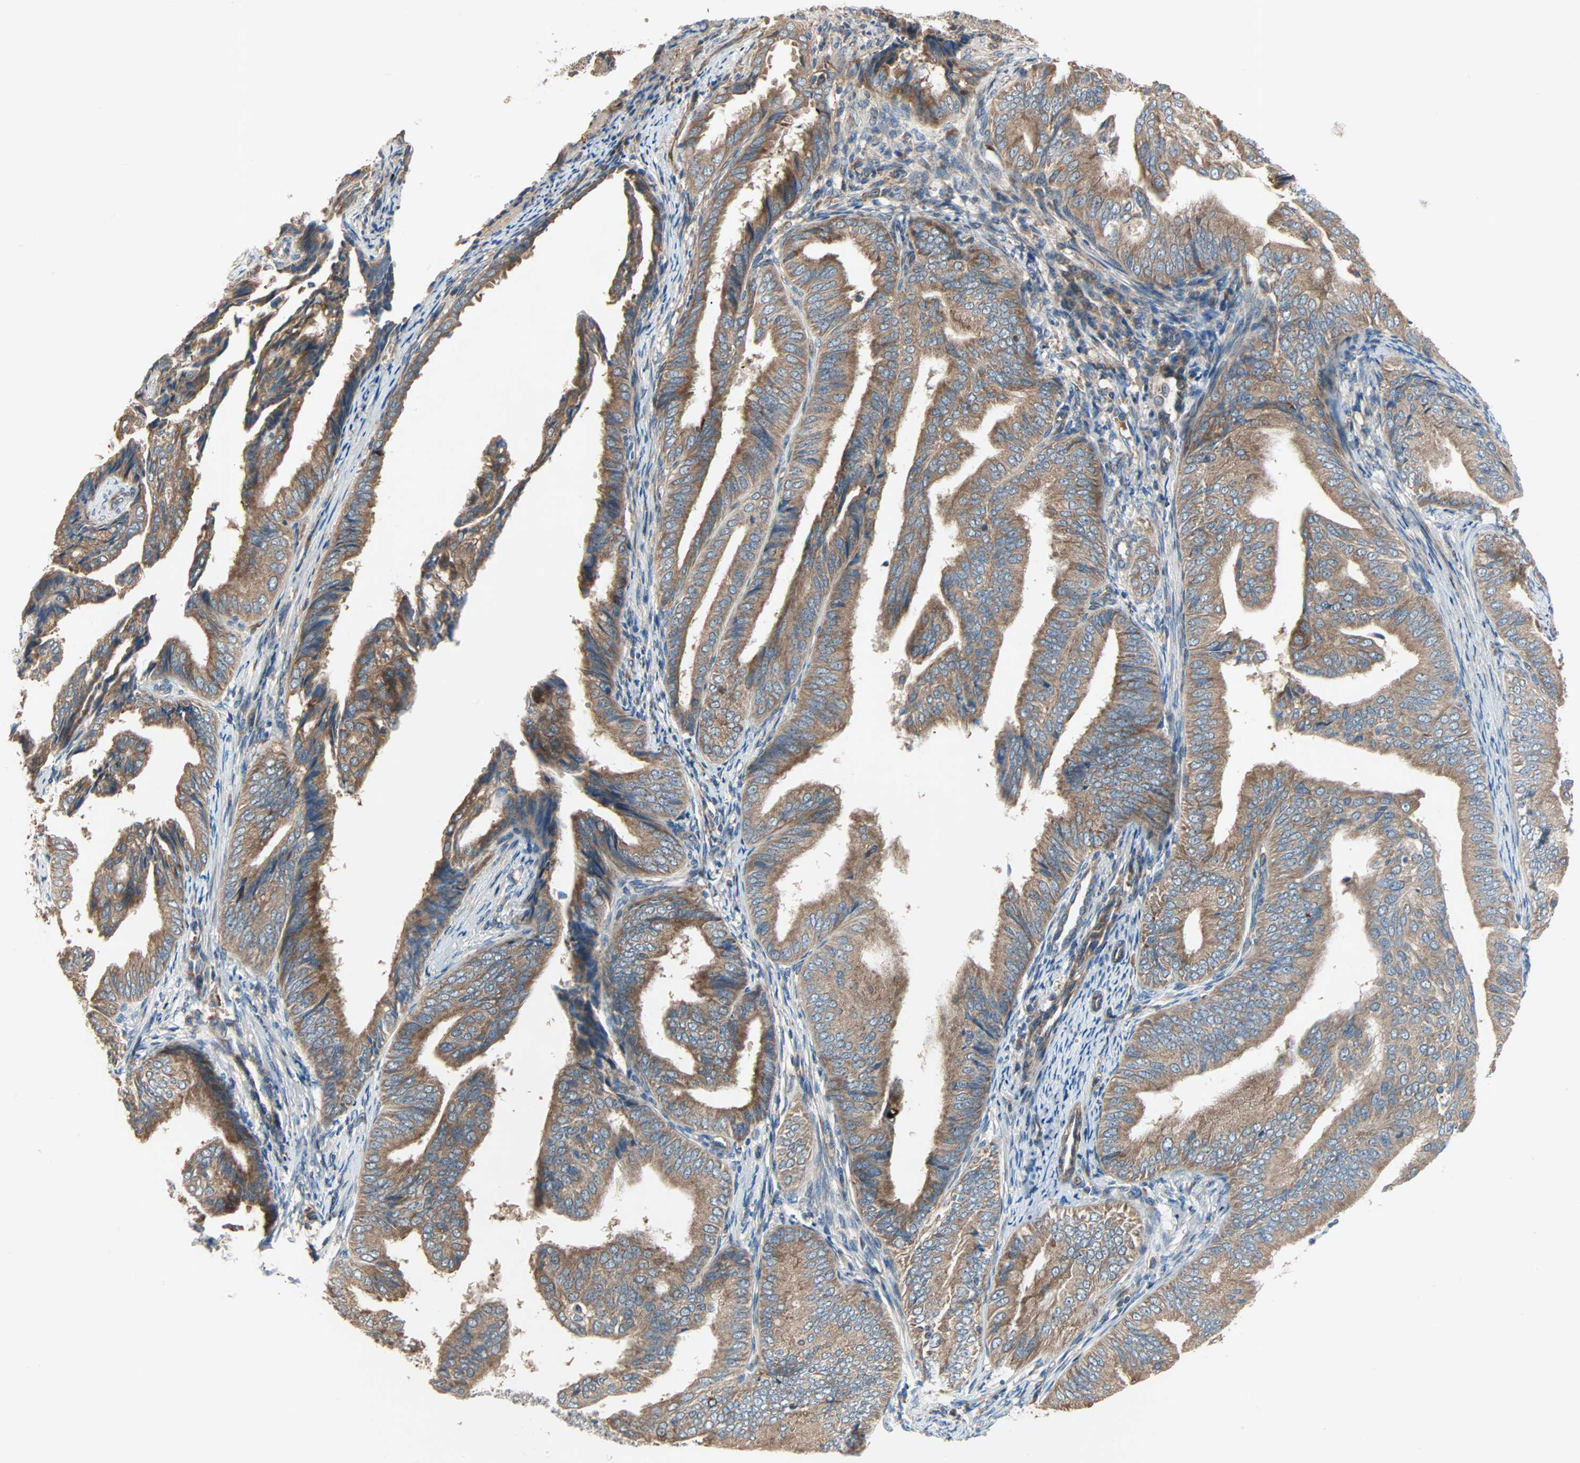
{"staining": {"intensity": "moderate", "quantity": ">75%", "location": "cytoplasmic/membranous"}, "tissue": "endometrial cancer", "cell_type": "Tumor cells", "image_type": "cancer", "snomed": [{"axis": "morphology", "description": "Adenocarcinoma, NOS"}, {"axis": "topography", "description": "Endometrium"}], "caption": "Protein expression analysis of endometrial cancer (adenocarcinoma) shows moderate cytoplasmic/membranous staining in about >75% of tumor cells.", "gene": "XYLT1", "patient": {"sex": "female", "age": 58}}